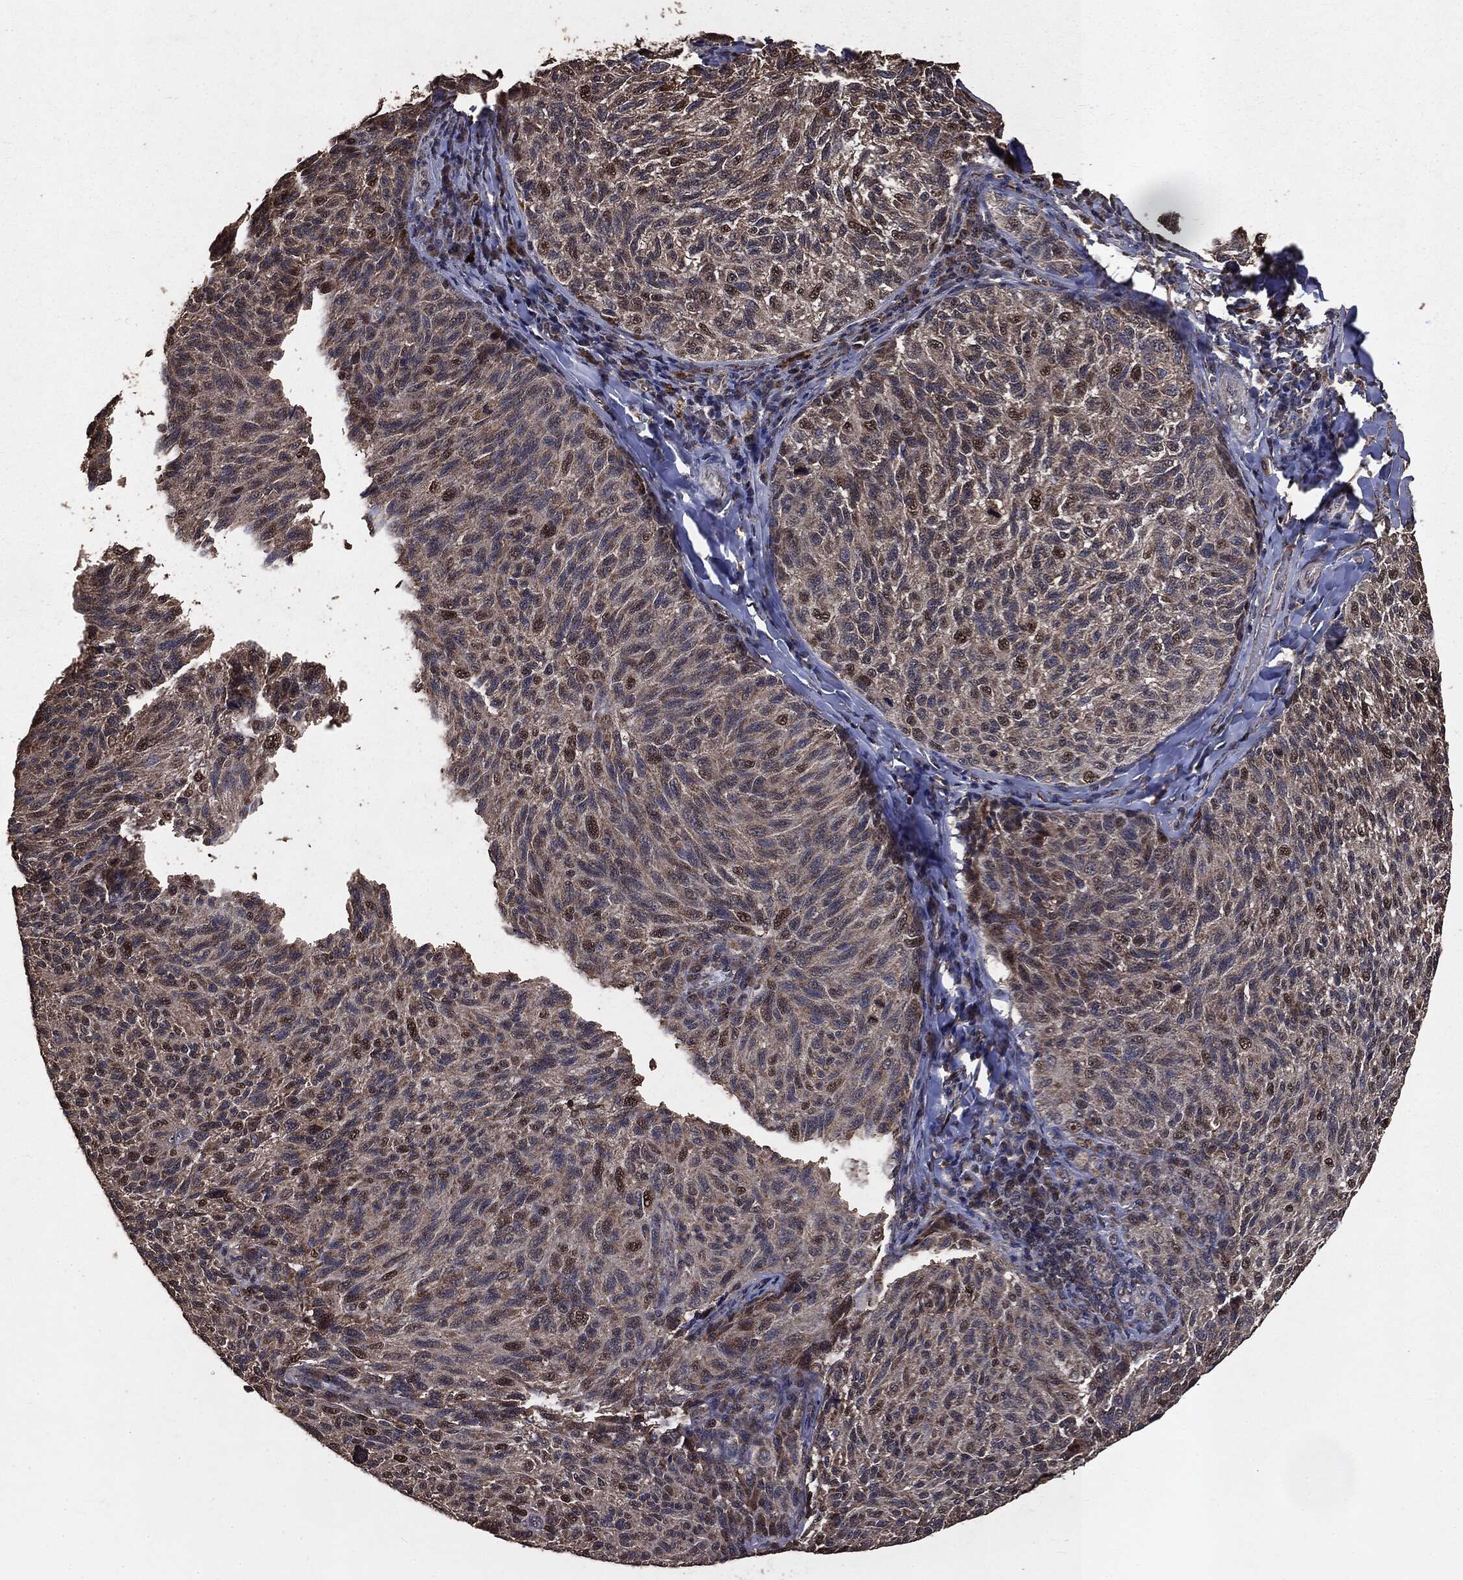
{"staining": {"intensity": "strong", "quantity": "25%-75%", "location": "nuclear"}, "tissue": "melanoma", "cell_type": "Tumor cells", "image_type": "cancer", "snomed": [{"axis": "morphology", "description": "Malignant melanoma, NOS"}, {"axis": "topography", "description": "Skin"}], "caption": "Protein analysis of melanoma tissue demonstrates strong nuclear expression in about 25%-75% of tumor cells. The staining was performed using DAB (3,3'-diaminobenzidine), with brown indicating positive protein expression. Nuclei are stained blue with hematoxylin.", "gene": "PPP6R2", "patient": {"sex": "female", "age": 73}}